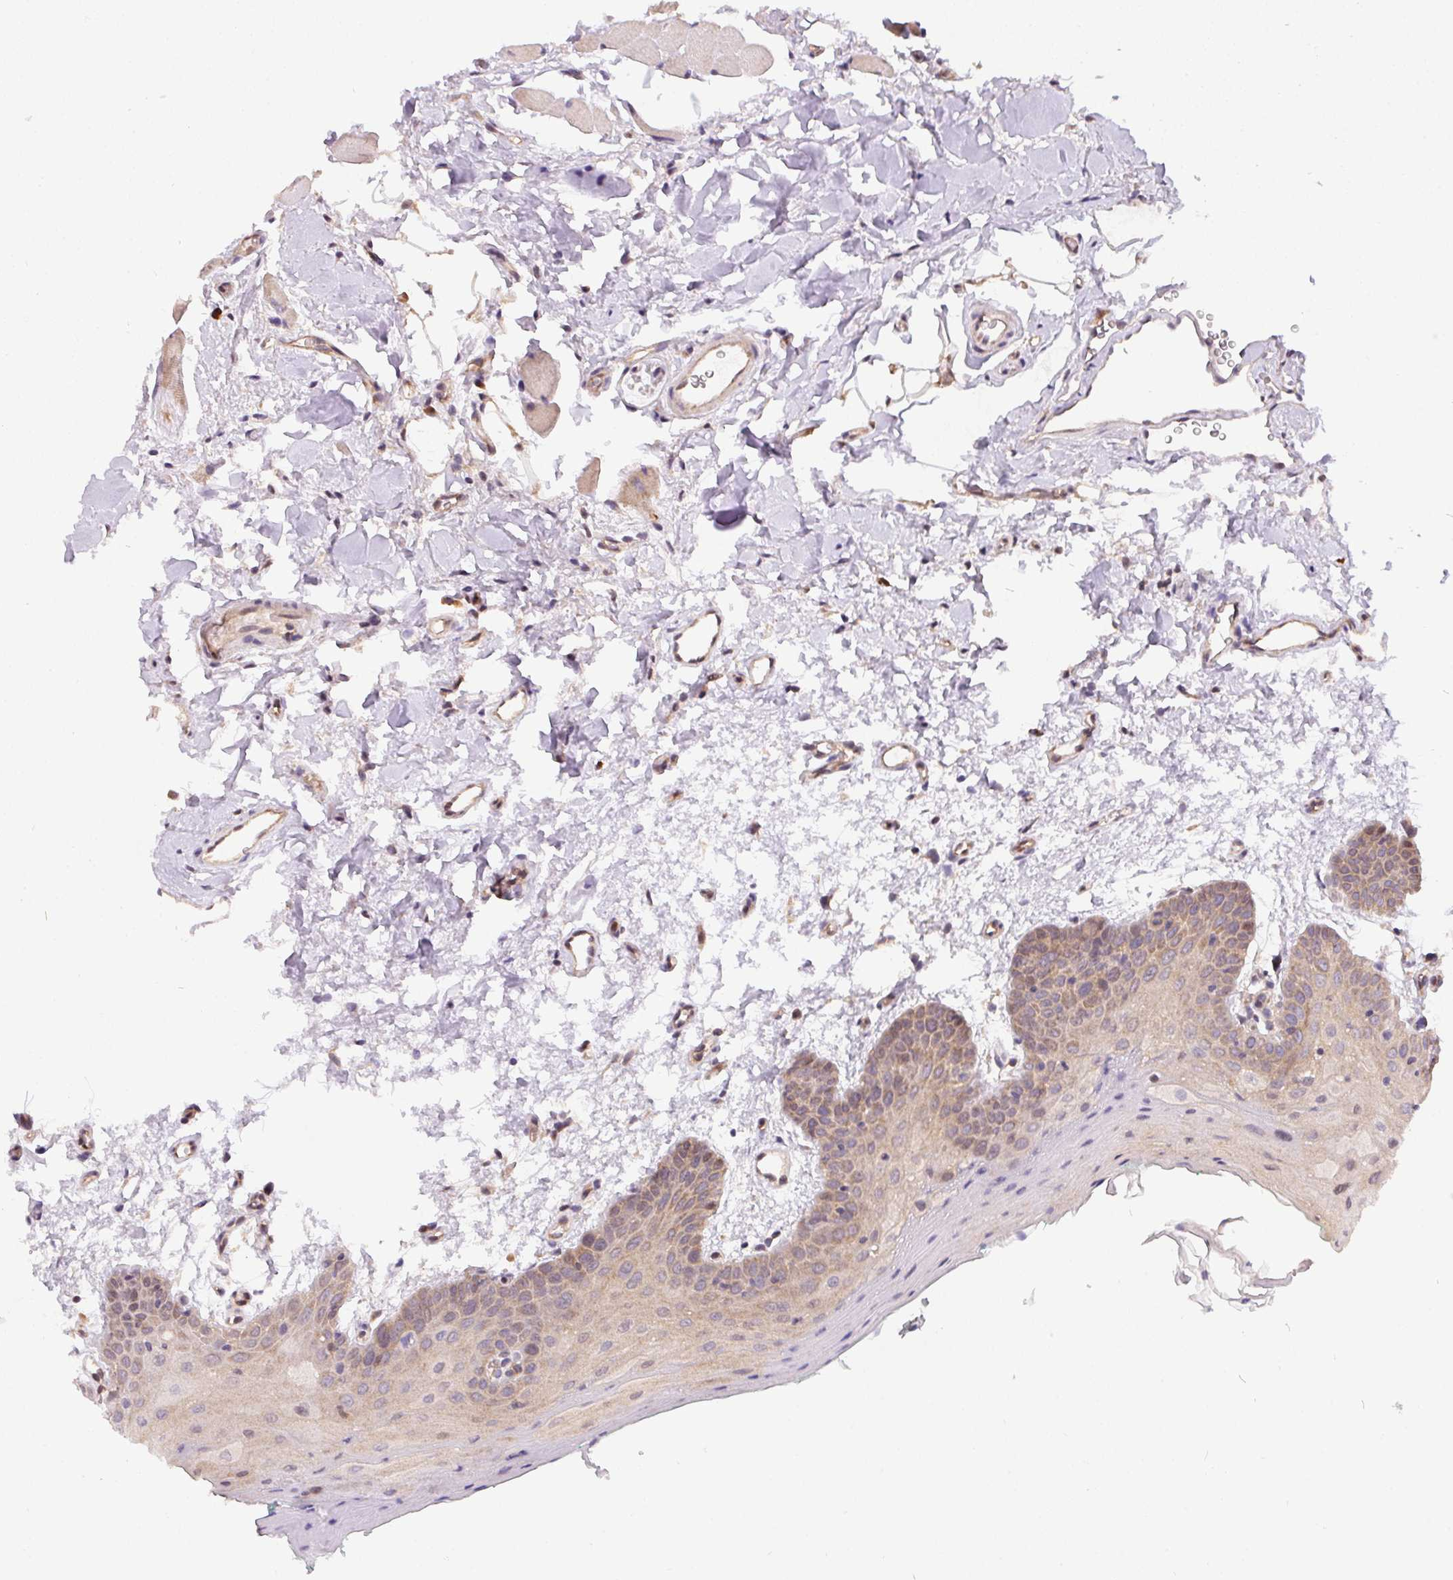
{"staining": {"intensity": "moderate", "quantity": "25%-75%", "location": "cytoplasmic/membranous,nuclear"}, "tissue": "oral mucosa", "cell_type": "Squamous epithelial cells", "image_type": "normal", "snomed": [{"axis": "morphology", "description": "Normal tissue, NOS"}, {"axis": "morphology", "description": "Squamous cell carcinoma, NOS"}, {"axis": "topography", "description": "Oral tissue"}, {"axis": "topography", "description": "Head-Neck"}], "caption": "Oral mucosa stained with DAB immunohistochemistry (IHC) reveals medium levels of moderate cytoplasmic/membranous,nuclear staining in about 25%-75% of squamous epithelial cells. Using DAB (brown) and hematoxylin (blue) stains, captured at high magnification using brightfield microscopy.", "gene": "NUDT16", "patient": {"sex": "female", "age": 50}}